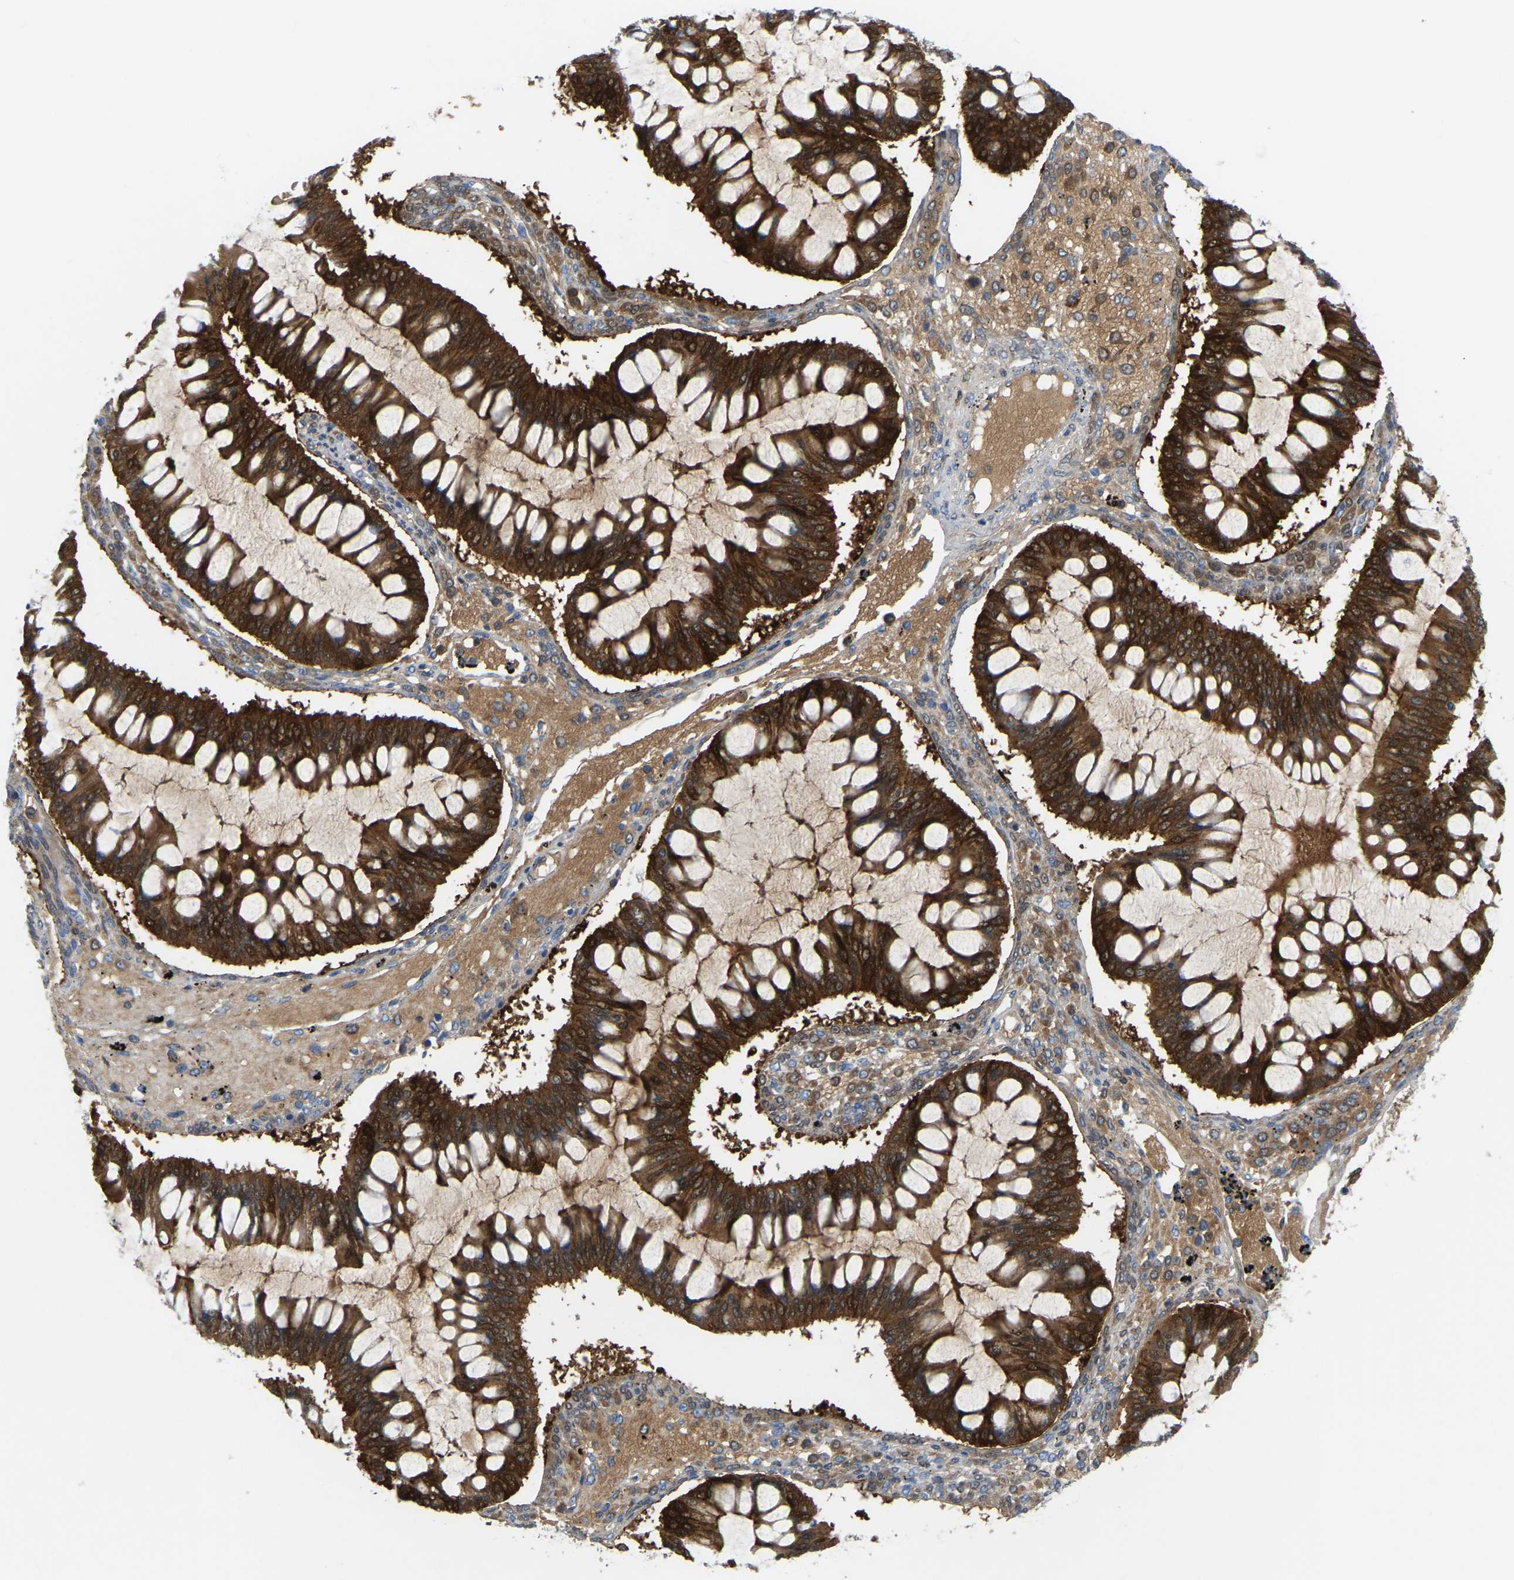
{"staining": {"intensity": "strong", "quantity": ">75%", "location": "cytoplasmic/membranous"}, "tissue": "ovarian cancer", "cell_type": "Tumor cells", "image_type": "cancer", "snomed": [{"axis": "morphology", "description": "Cystadenocarcinoma, mucinous, NOS"}, {"axis": "topography", "description": "Ovary"}], "caption": "The photomicrograph displays immunohistochemical staining of ovarian mucinous cystadenocarcinoma. There is strong cytoplasmic/membranous expression is identified in about >75% of tumor cells. Immunohistochemistry (ihc) stains the protein of interest in brown and the nuclei are stained blue.", "gene": "SERPINB5", "patient": {"sex": "female", "age": 73}}